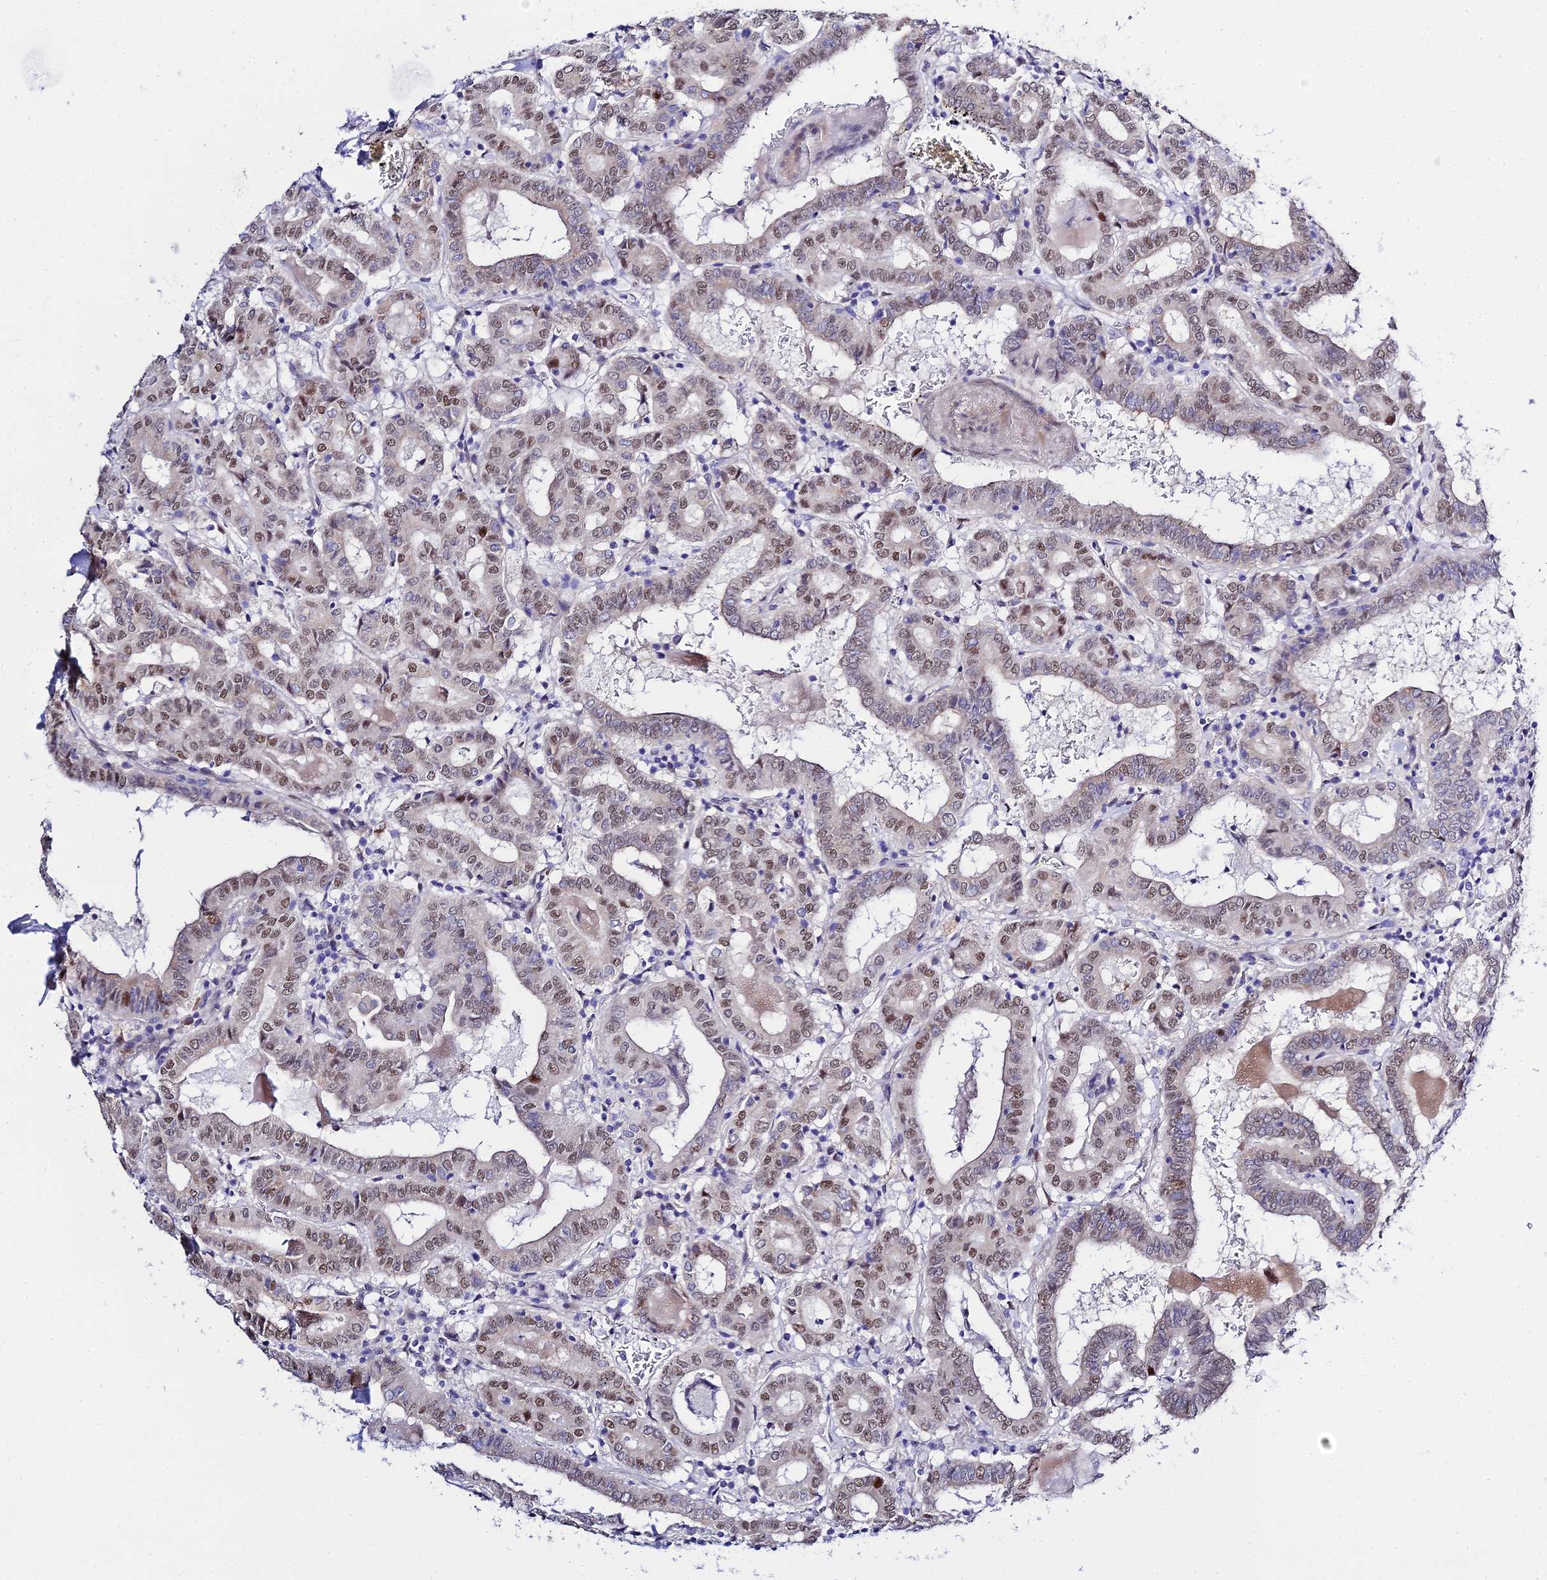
{"staining": {"intensity": "weak", "quantity": ">75%", "location": "nuclear"}, "tissue": "thyroid cancer", "cell_type": "Tumor cells", "image_type": "cancer", "snomed": [{"axis": "morphology", "description": "Papillary adenocarcinoma, NOS"}, {"axis": "topography", "description": "Thyroid gland"}], "caption": "The immunohistochemical stain highlights weak nuclear expression in tumor cells of thyroid papillary adenocarcinoma tissue. The protein of interest is stained brown, and the nuclei are stained in blue (DAB (3,3'-diaminobenzidine) IHC with brightfield microscopy, high magnification).", "gene": "POFUT2", "patient": {"sex": "female", "age": 72}}